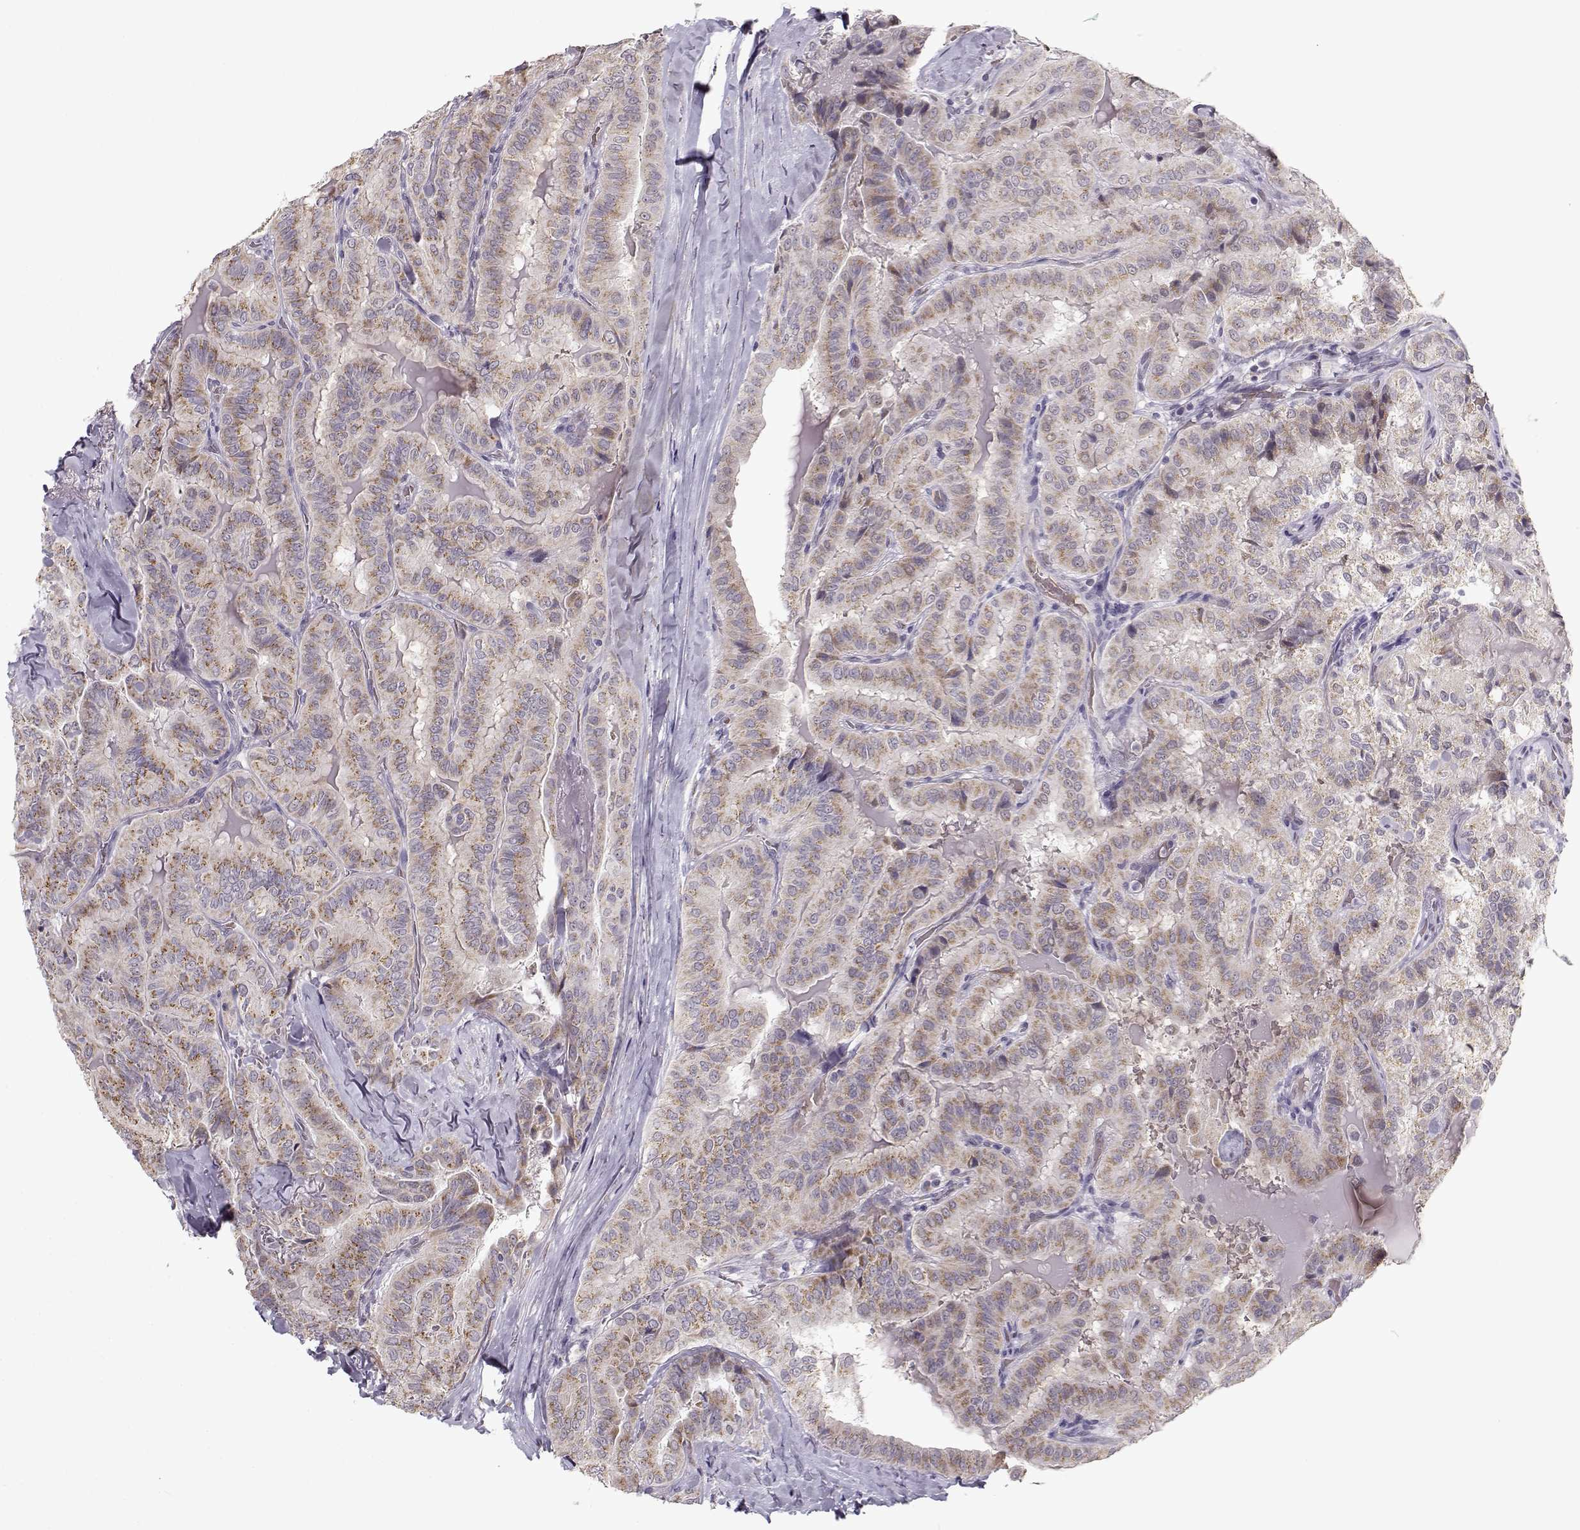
{"staining": {"intensity": "moderate", "quantity": ">75%", "location": "cytoplasmic/membranous"}, "tissue": "thyroid cancer", "cell_type": "Tumor cells", "image_type": "cancer", "snomed": [{"axis": "morphology", "description": "Papillary adenocarcinoma, NOS"}, {"axis": "topography", "description": "Thyroid gland"}], "caption": "This is an image of immunohistochemistry staining of thyroid papillary adenocarcinoma, which shows moderate positivity in the cytoplasmic/membranous of tumor cells.", "gene": "SLC4A5", "patient": {"sex": "female", "age": 68}}